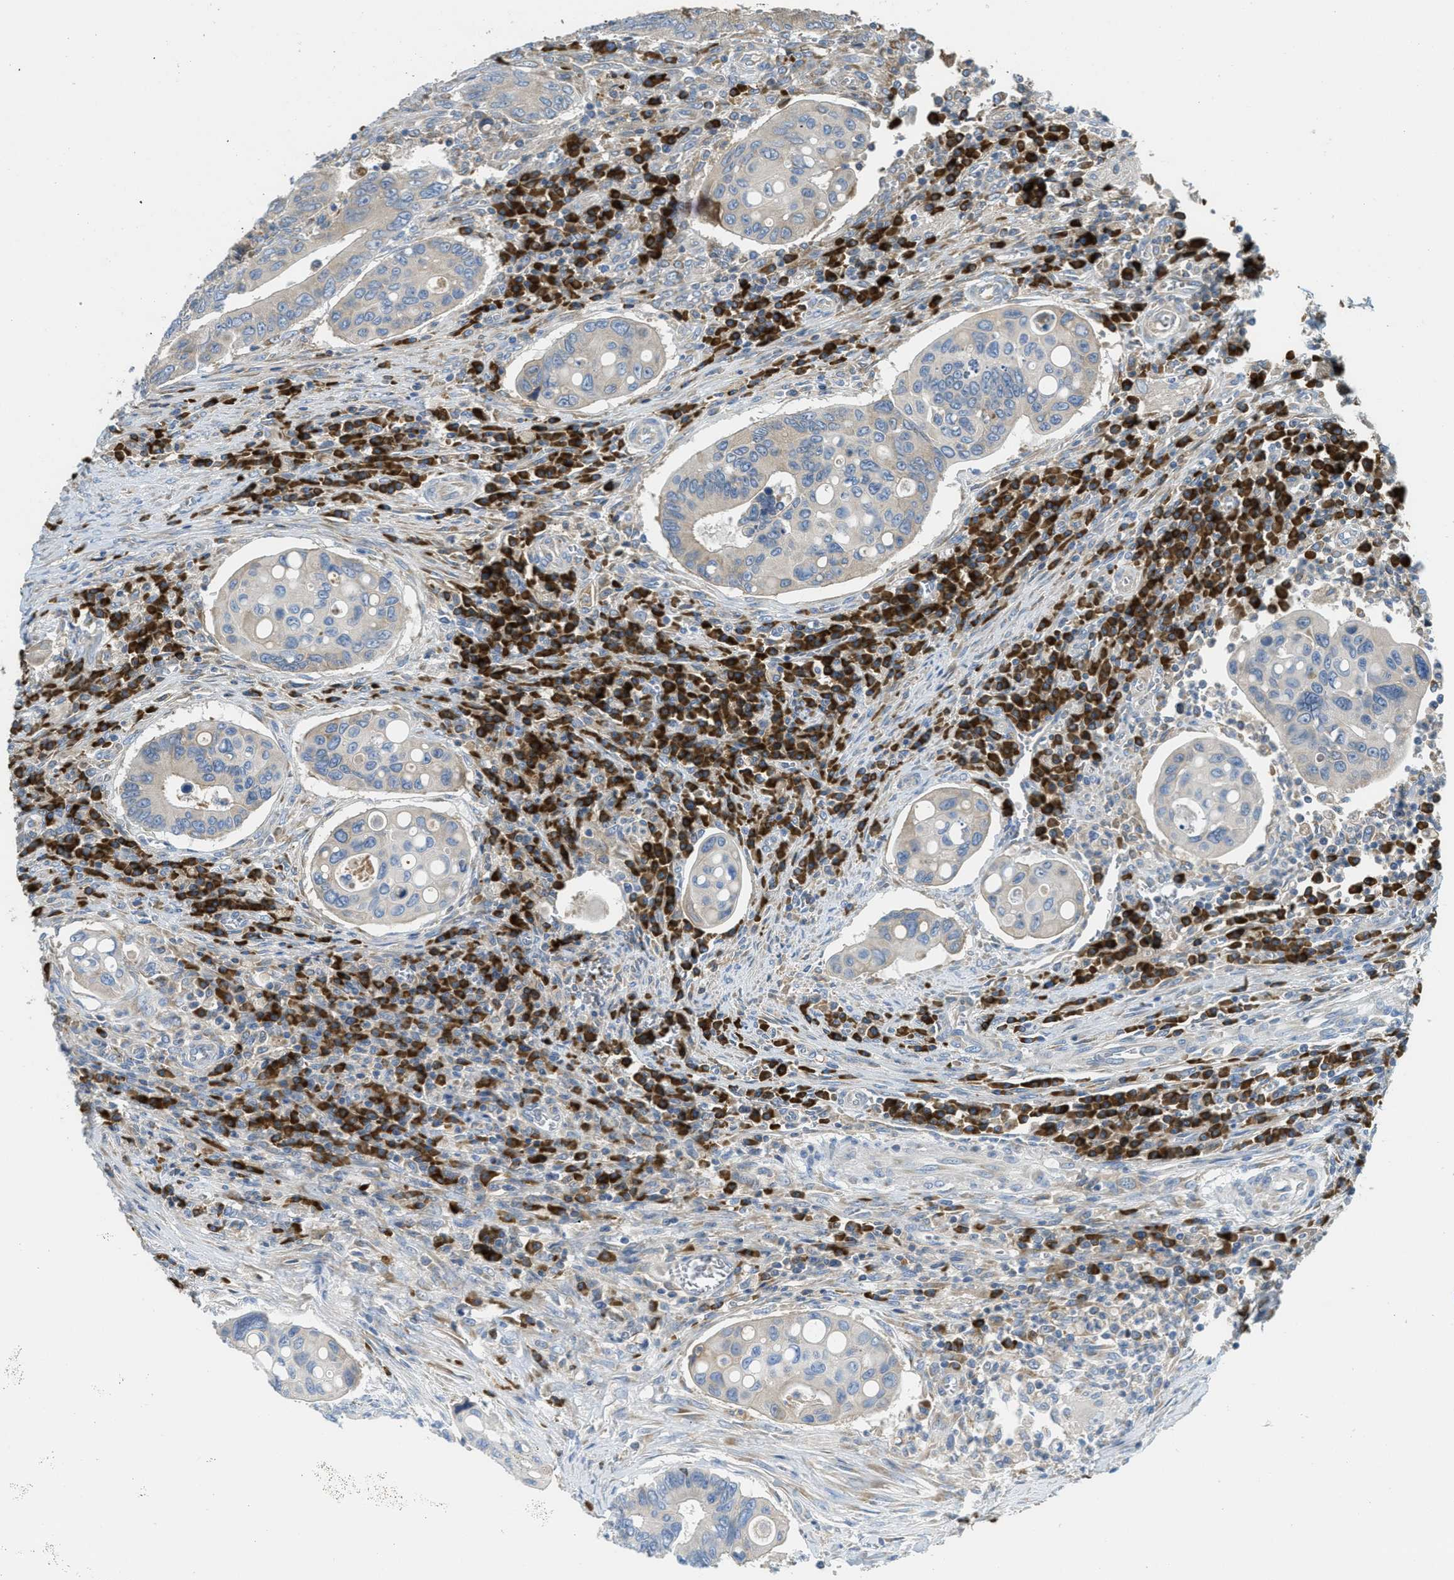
{"staining": {"intensity": "negative", "quantity": "none", "location": "none"}, "tissue": "colorectal cancer", "cell_type": "Tumor cells", "image_type": "cancer", "snomed": [{"axis": "morphology", "description": "Inflammation, NOS"}, {"axis": "morphology", "description": "Adenocarcinoma, NOS"}, {"axis": "topography", "description": "Colon"}], "caption": "Immunohistochemical staining of human colorectal adenocarcinoma exhibits no significant positivity in tumor cells. (DAB (3,3'-diaminobenzidine) immunohistochemistry visualized using brightfield microscopy, high magnification).", "gene": "SSR1", "patient": {"sex": "male", "age": 72}}